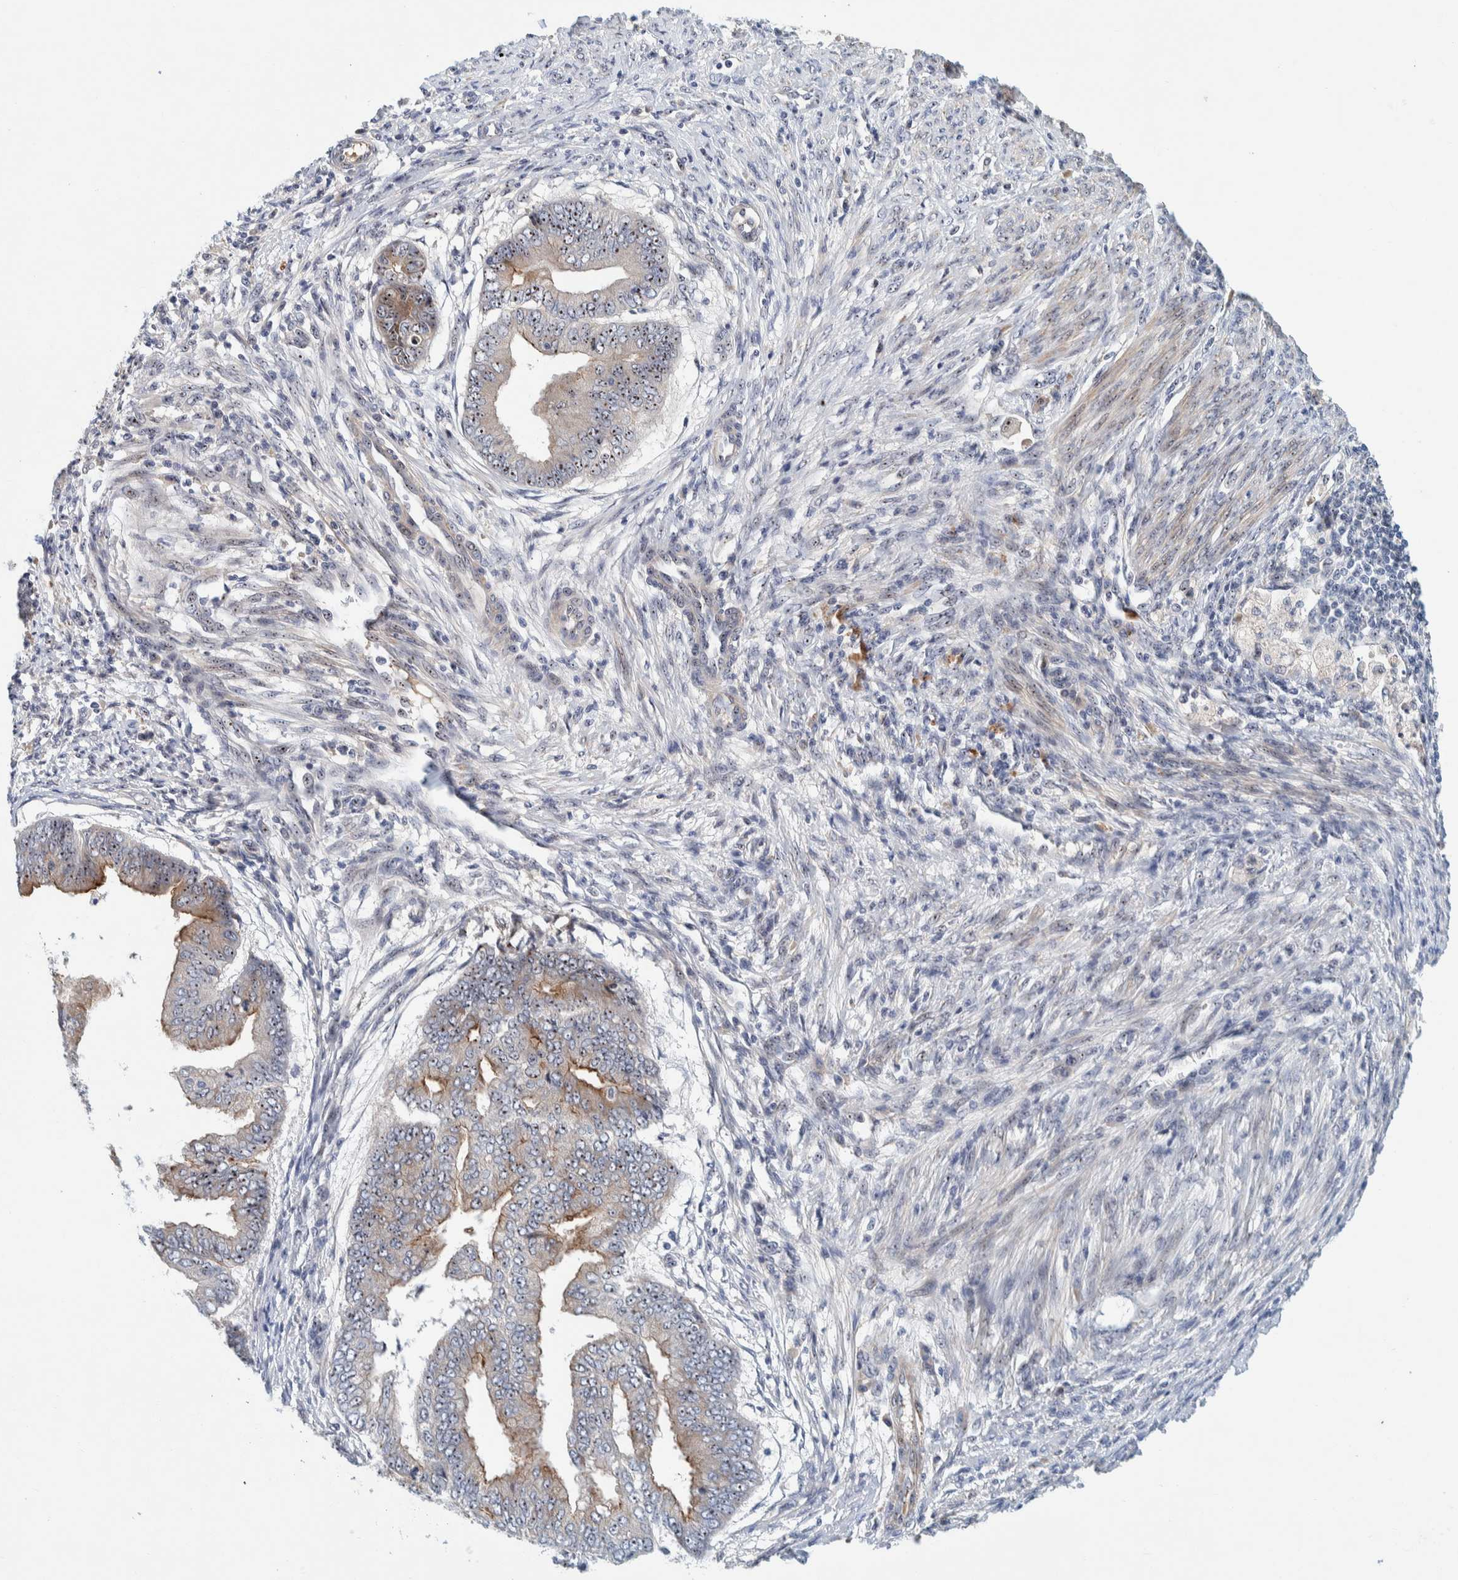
{"staining": {"intensity": "moderate", "quantity": ">75%", "location": "cytoplasmic/membranous,nuclear"}, "tissue": "endometrial cancer", "cell_type": "Tumor cells", "image_type": "cancer", "snomed": [{"axis": "morphology", "description": "Polyp, NOS"}, {"axis": "morphology", "description": "Adenocarcinoma, NOS"}, {"axis": "morphology", "description": "Adenoma, NOS"}, {"axis": "topography", "description": "Endometrium"}], "caption": "Tumor cells reveal medium levels of moderate cytoplasmic/membranous and nuclear expression in about >75% of cells in endometrial cancer (polyp).", "gene": "NOL11", "patient": {"sex": "female", "age": 79}}